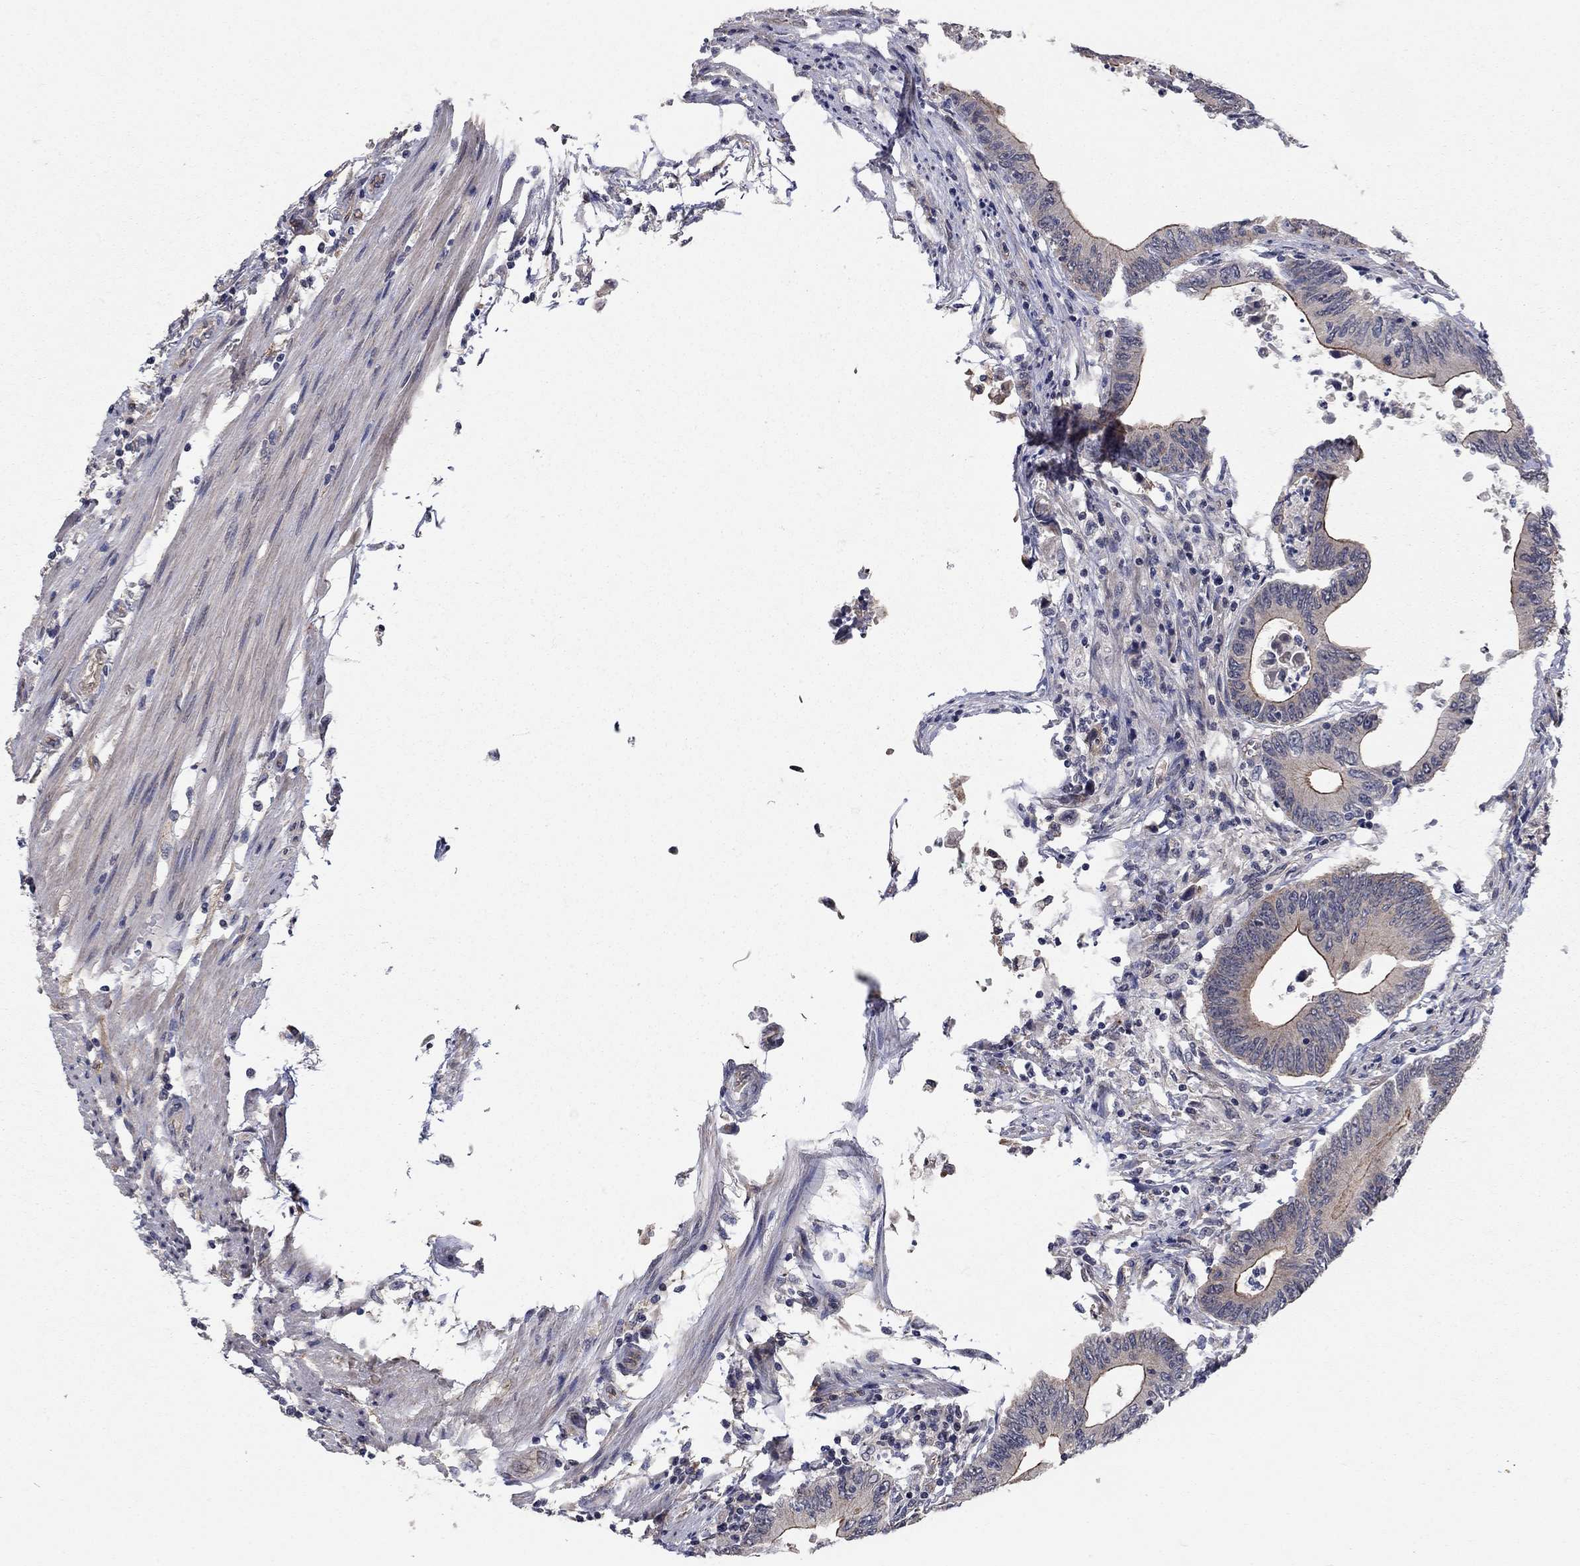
{"staining": {"intensity": "strong", "quantity": "25%-75%", "location": "cytoplasmic/membranous"}, "tissue": "colorectal cancer", "cell_type": "Tumor cells", "image_type": "cancer", "snomed": [{"axis": "morphology", "description": "Adenocarcinoma, NOS"}, {"axis": "topography", "description": "Colon"}], "caption": "A histopathology image of human colorectal adenocarcinoma stained for a protein exhibits strong cytoplasmic/membranous brown staining in tumor cells.", "gene": "WASF3", "patient": {"sex": "female", "age": 90}}